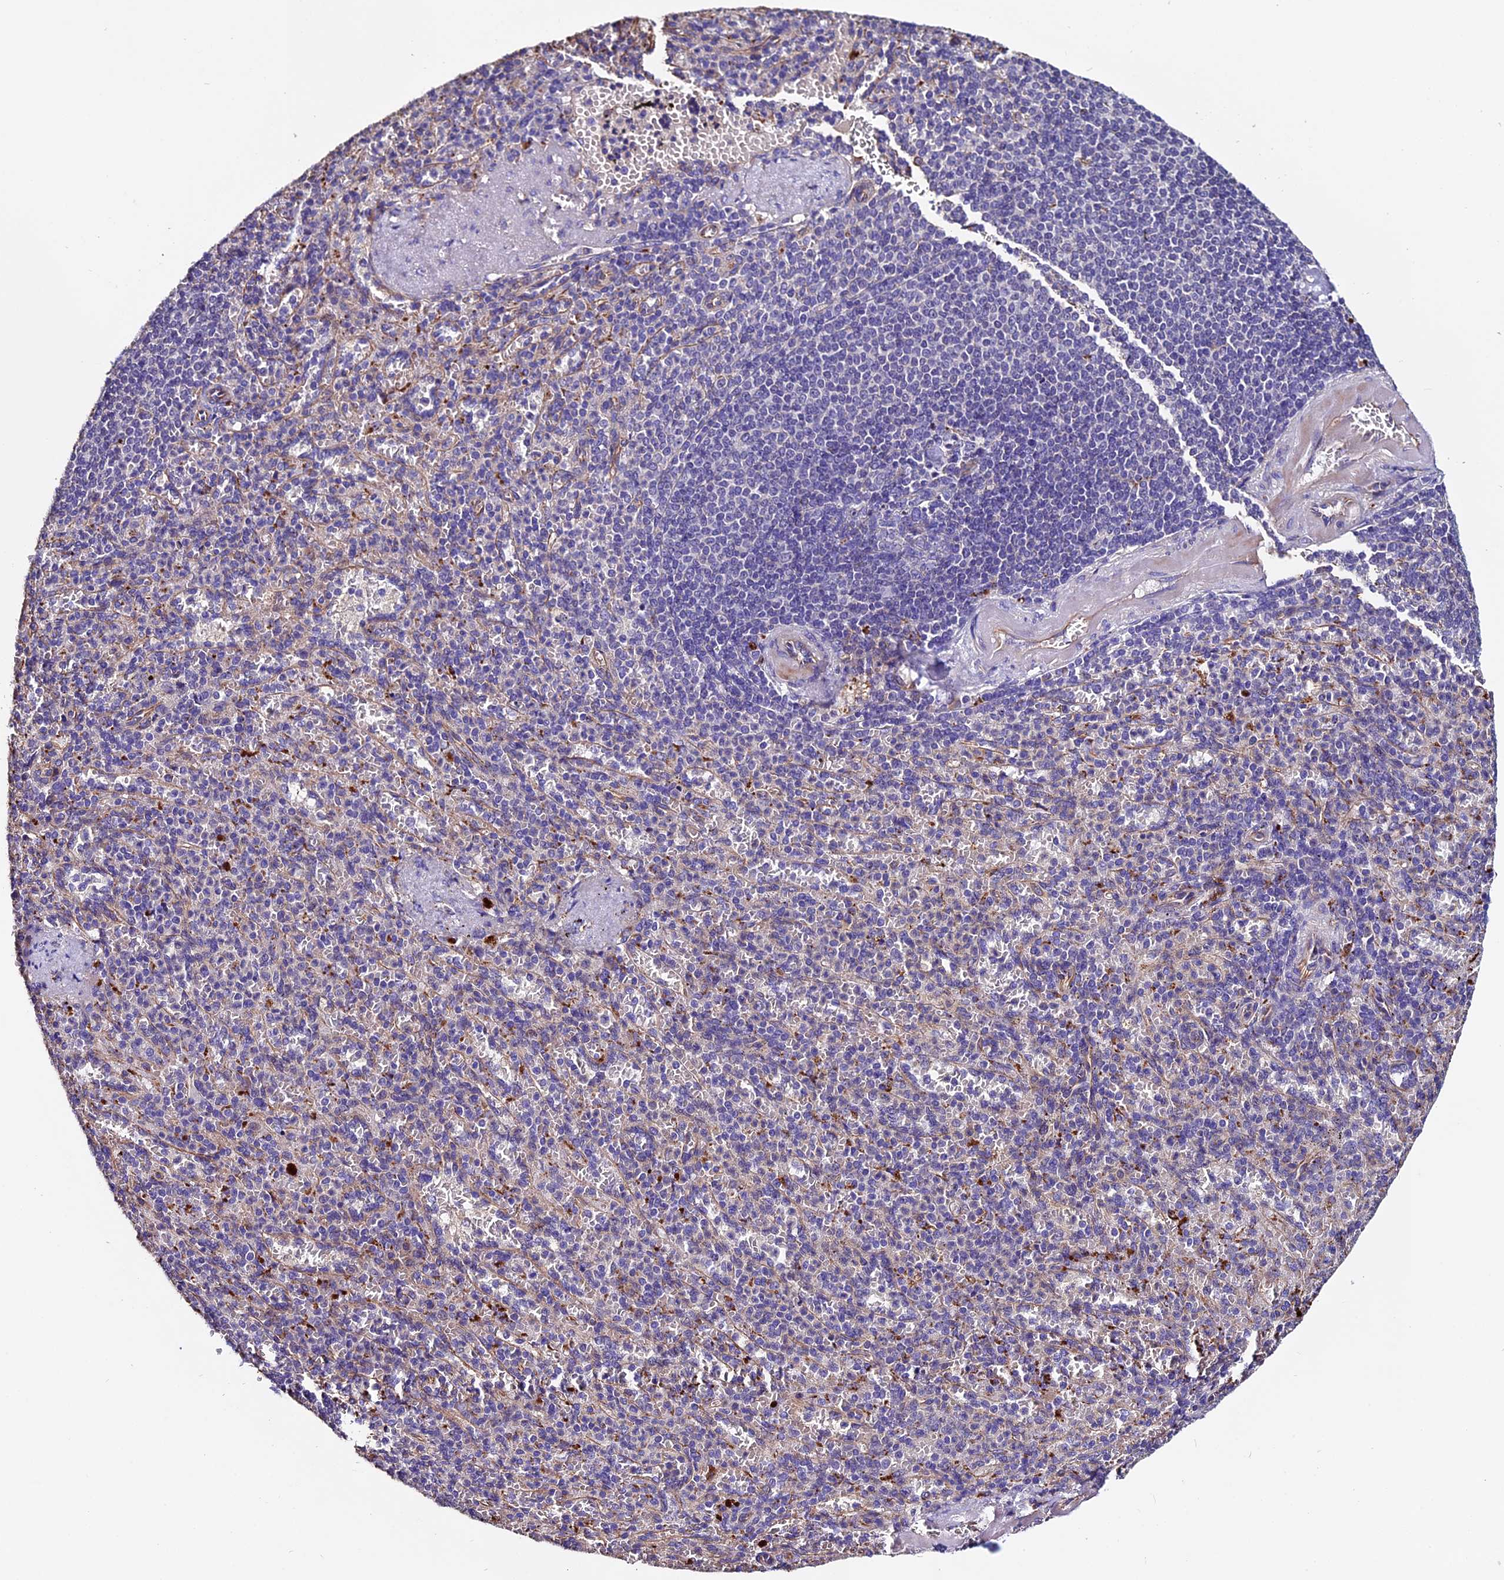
{"staining": {"intensity": "negative", "quantity": "none", "location": "none"}, "tissue": "spleen", "cell_type": "Cells in red pulp", "image_type": "normal", "snomed": [{"axis": "morphology", "description": "Normal tissue, NOS"}, {"axis": "topography", "description": "Spleen"}], "caption": "A high-resolution histopathology image shows IHC staining of unremarkable spleen, which reveals no significant positivity in cells in red pulp.", "gene": "CLN5", "patient": {"sex": "female", "age": 74}}